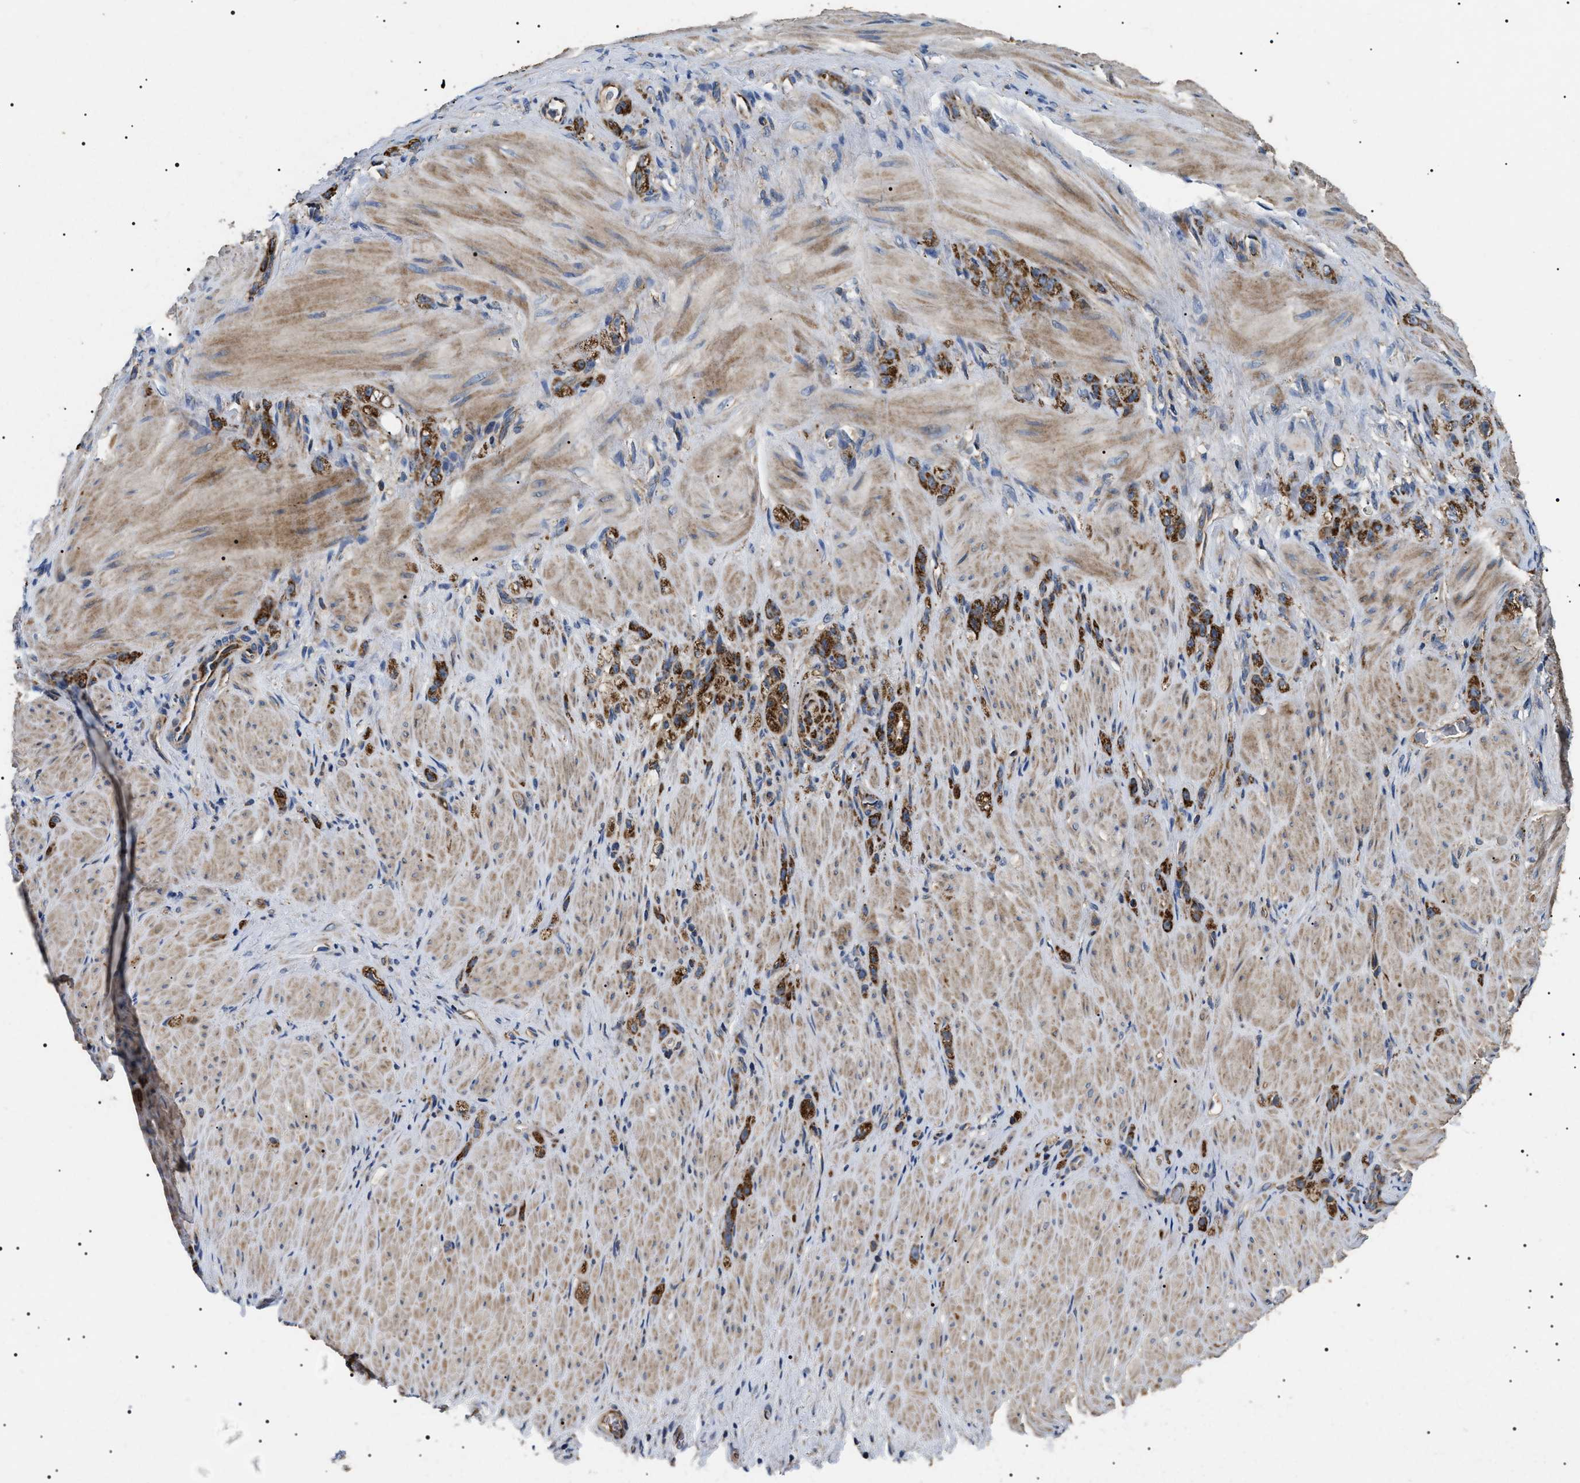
{"staining": {"intensity": "strong", "quantity": ">75%", "location": "cytoplasmic/membranous"}, "tissue": "stomach cancer", "cell_type": "Tumor cells", "image_type": "cancer", "snomed": [{"axis": "morphology", "description": "Normal tissue, NOS"}, {"axis": "morphology", "description": "Adenocarcinoma, NOS"}, {"axis": "topography", "description": "Stomach"}], "caption": "Protein staining reveals strong cytoplasmic/membranous expression in approximately >75% of tumor cells in stomach cancer.", "gene": "OXSM", "patient": {"sex": "male", "age": 82}}